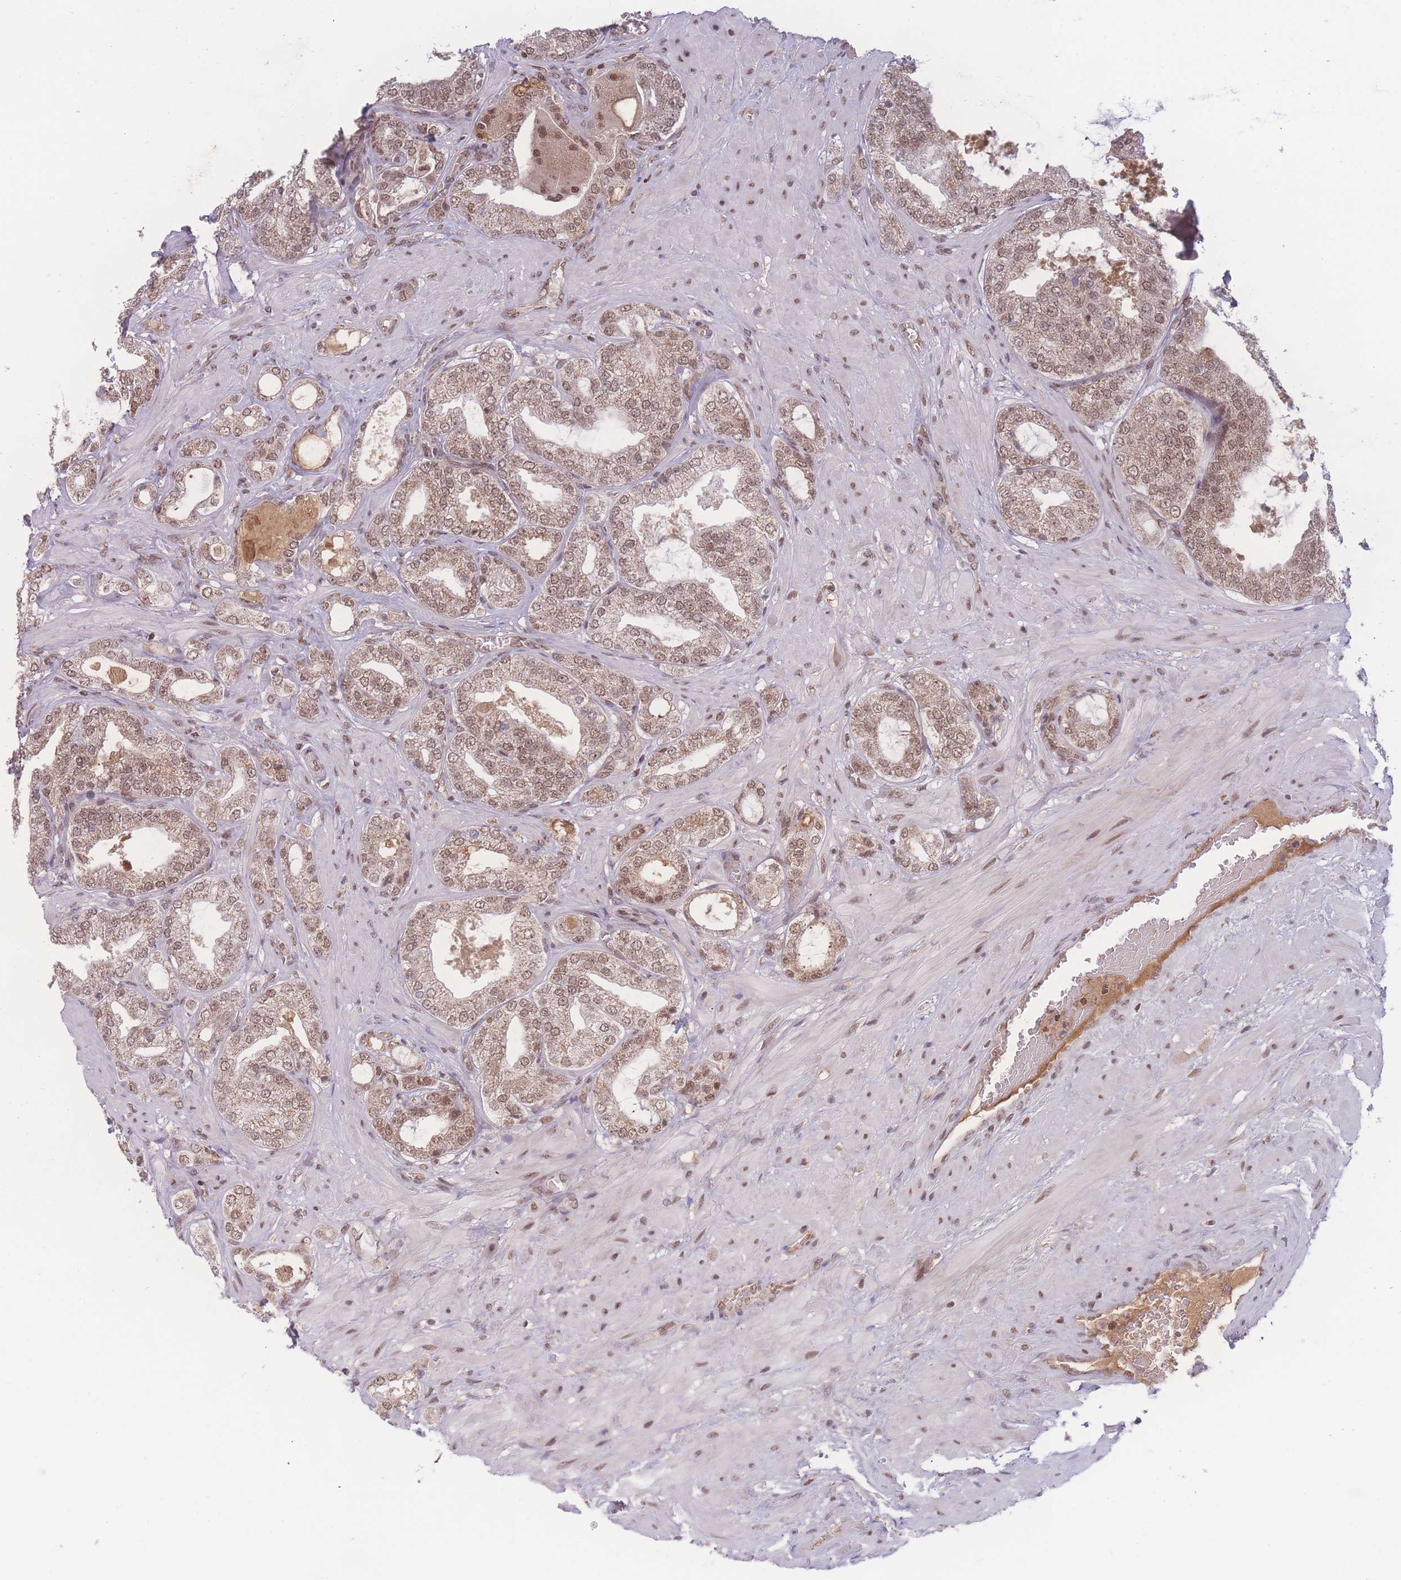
{"staining": {"intensity": "moderate", "quantity": "25%-75%", "location": "cytoplasmic/membranous,nuclear"}, "tissue": "prostate cancer", "cell_type": "Tumor cells", "image_type": "cancer", "snomed": [{"axis": "morphology", "description": "Adenocarcinoma, Low grade"}, {"axis": "topography", "description": "Prostate"}], "caption": "A medium amount of moderate cytoplasmic/membranous and nuclear staining is identified in about 25%-75% of tumor cells in prostate cancer tissue.", "gene": "RAVER1", "patient": {"sex": "male", "age": 63}}